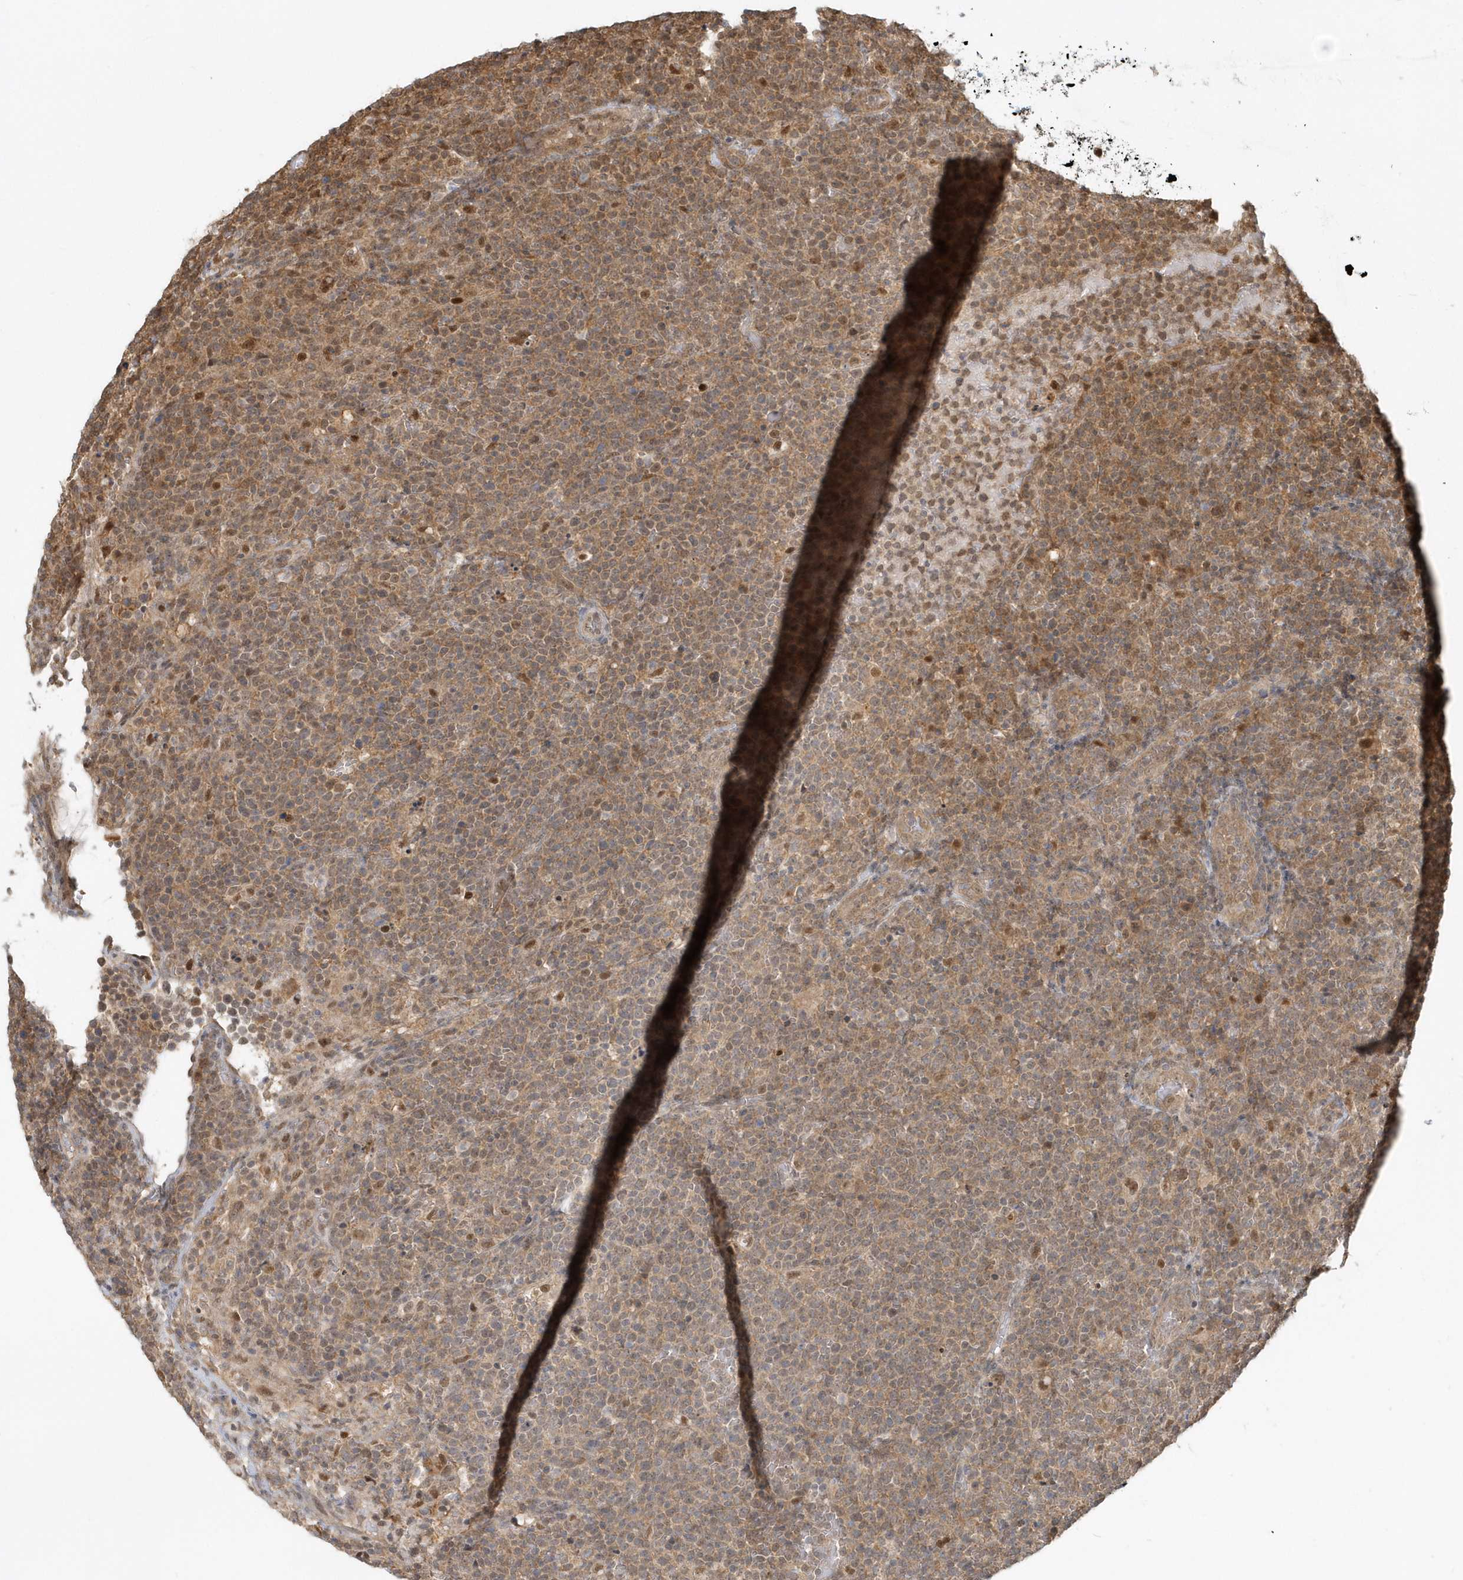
{"staining": {"intensity": "moderate", "quantity": ">75%", "location": "cytoplasmic/membranous"}, "tissue": "lymphoma", "cell_type": "Tumor cells", "image_type": "cancer", "snomed": [{"axis": "morphology", "description": "Malignant lymphoma, non-Hodgkin's type, High grade"}, {"axis": "topography", "description": "Lymph node"}], "caption": "This histopathology image shows immunohistochemistry (IHC) staining of human lymphoma, with medium moderate cytoplasmic/membranous staining in about >75% of tumor cells.", "gene": "PSMD6", "patient": {"sex": "male", "age": 61}}